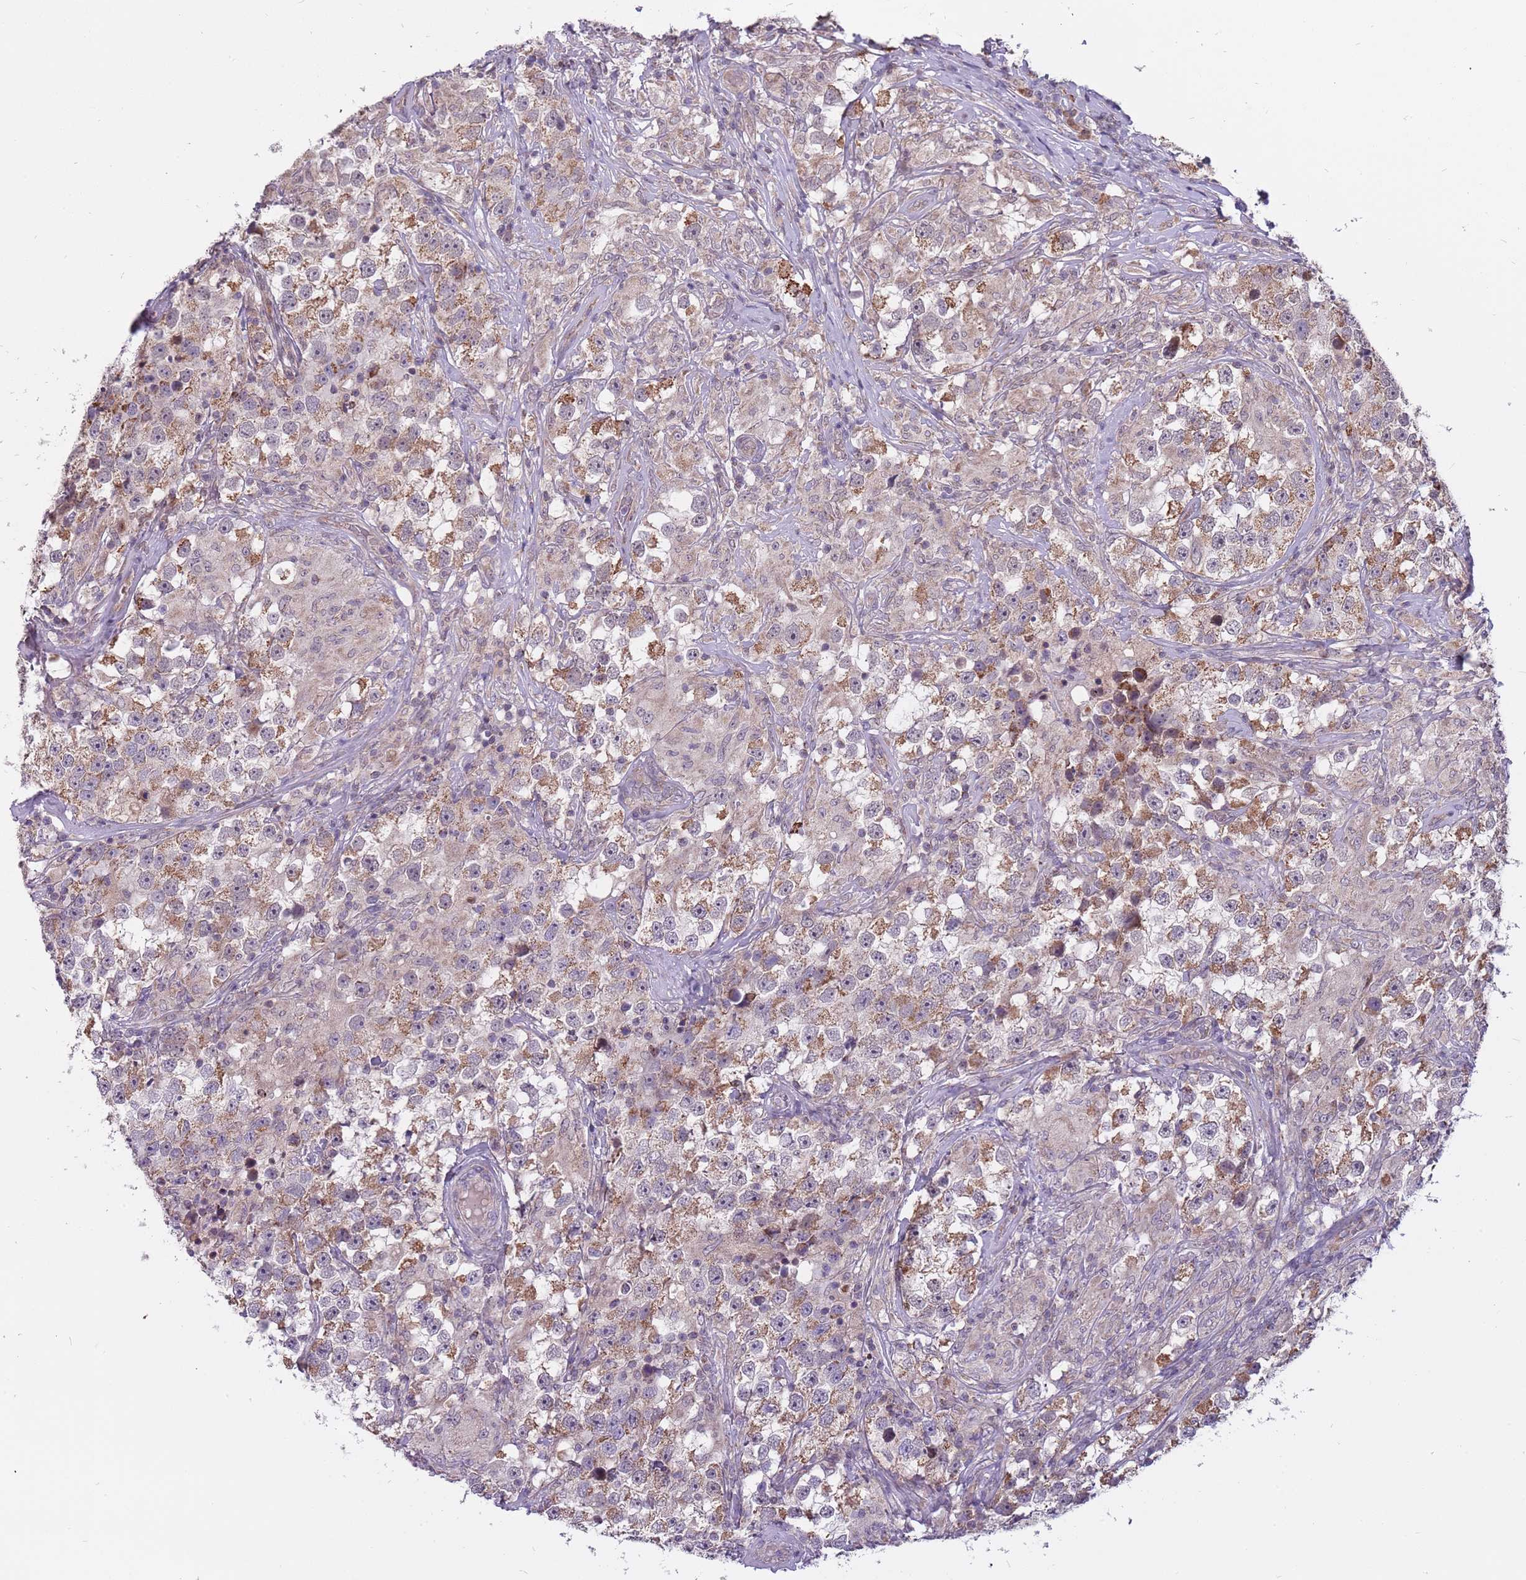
{"staining": {"intensity": "moderate", "quantity": "25%-75%", "location": "cytoplasmic/membranous"}, "tissue": "testis cancer", "cell_type": "Tumor cells", "image_type": "cancer", "snomed": [{"axis": "morphology", "description": "Seminoma, NOS"}, {"axis": "topography", "description": "Testis"}], "caption": "Testis seminoma stained with DAB (3,3'-diaminobenzidine) immunohistochemistry shows medium levels of moderate cytoplasmic/membranous positivity in approximately 25%-75% of tumor cells.", "gene": "RNF181", "patient": {"sex": "male", "age": 46}}